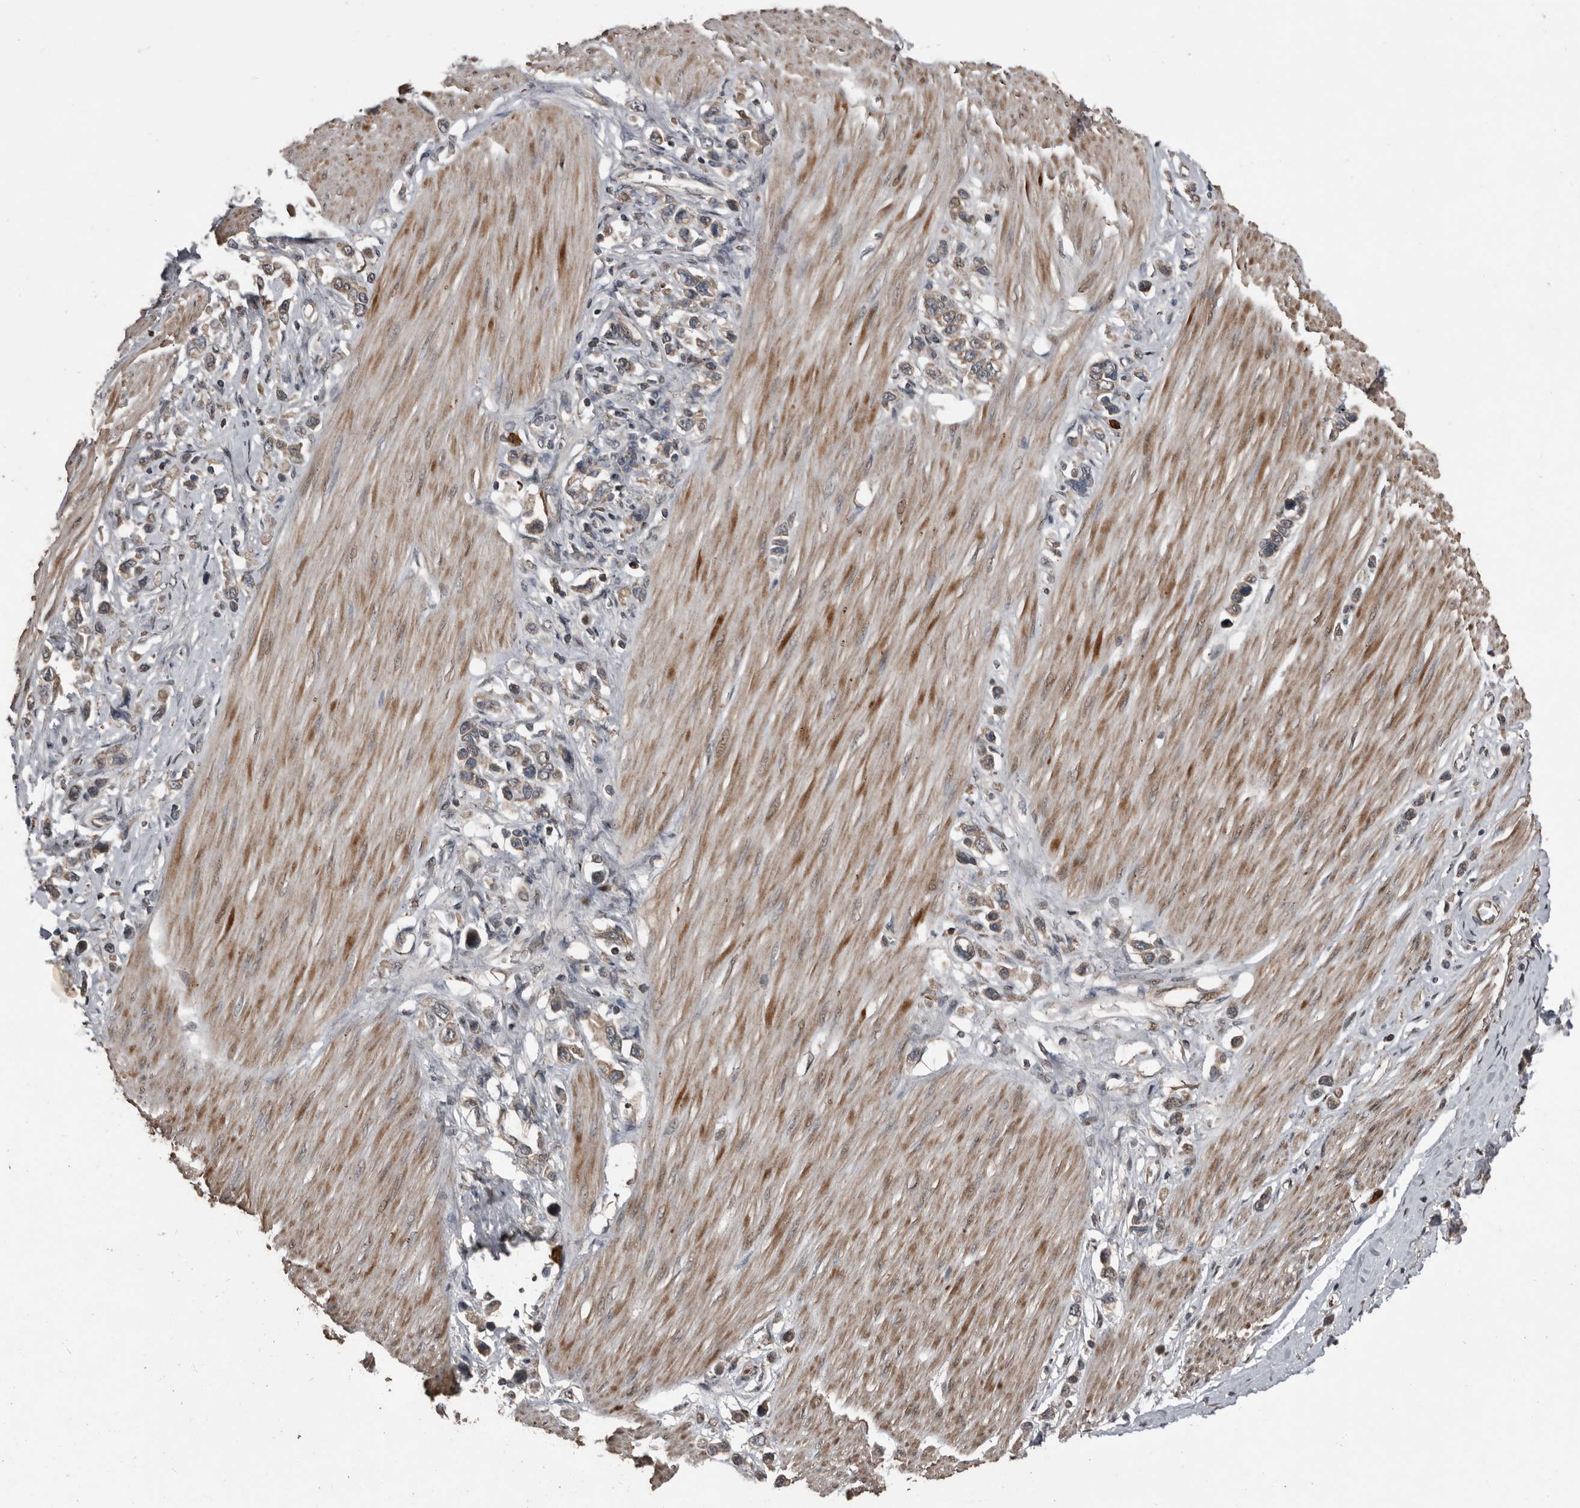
{"staining": {"intensity": "weak", "quantity": ">75%", "location": "cytoplasmic/membranous,nuclear"}, "tissue": "stomach cancer", "cell_type": "Tumor cells", "image_type": "cancer", "snomed": [{"axis": "morphology", "description": "Adenocarcinoma, NOS"}, {"axis": "topography", "description": "Stomach"}], "caption": "Stomach cancer (adenocarcinoma) stained for a protein (brown) demonstrates weak cytoplasmic/membranous and nuclear positive positivity in approximately >75% of tumor cells.", "gene": "FSBP", "patient": {"sex": "female", "age": 65}}